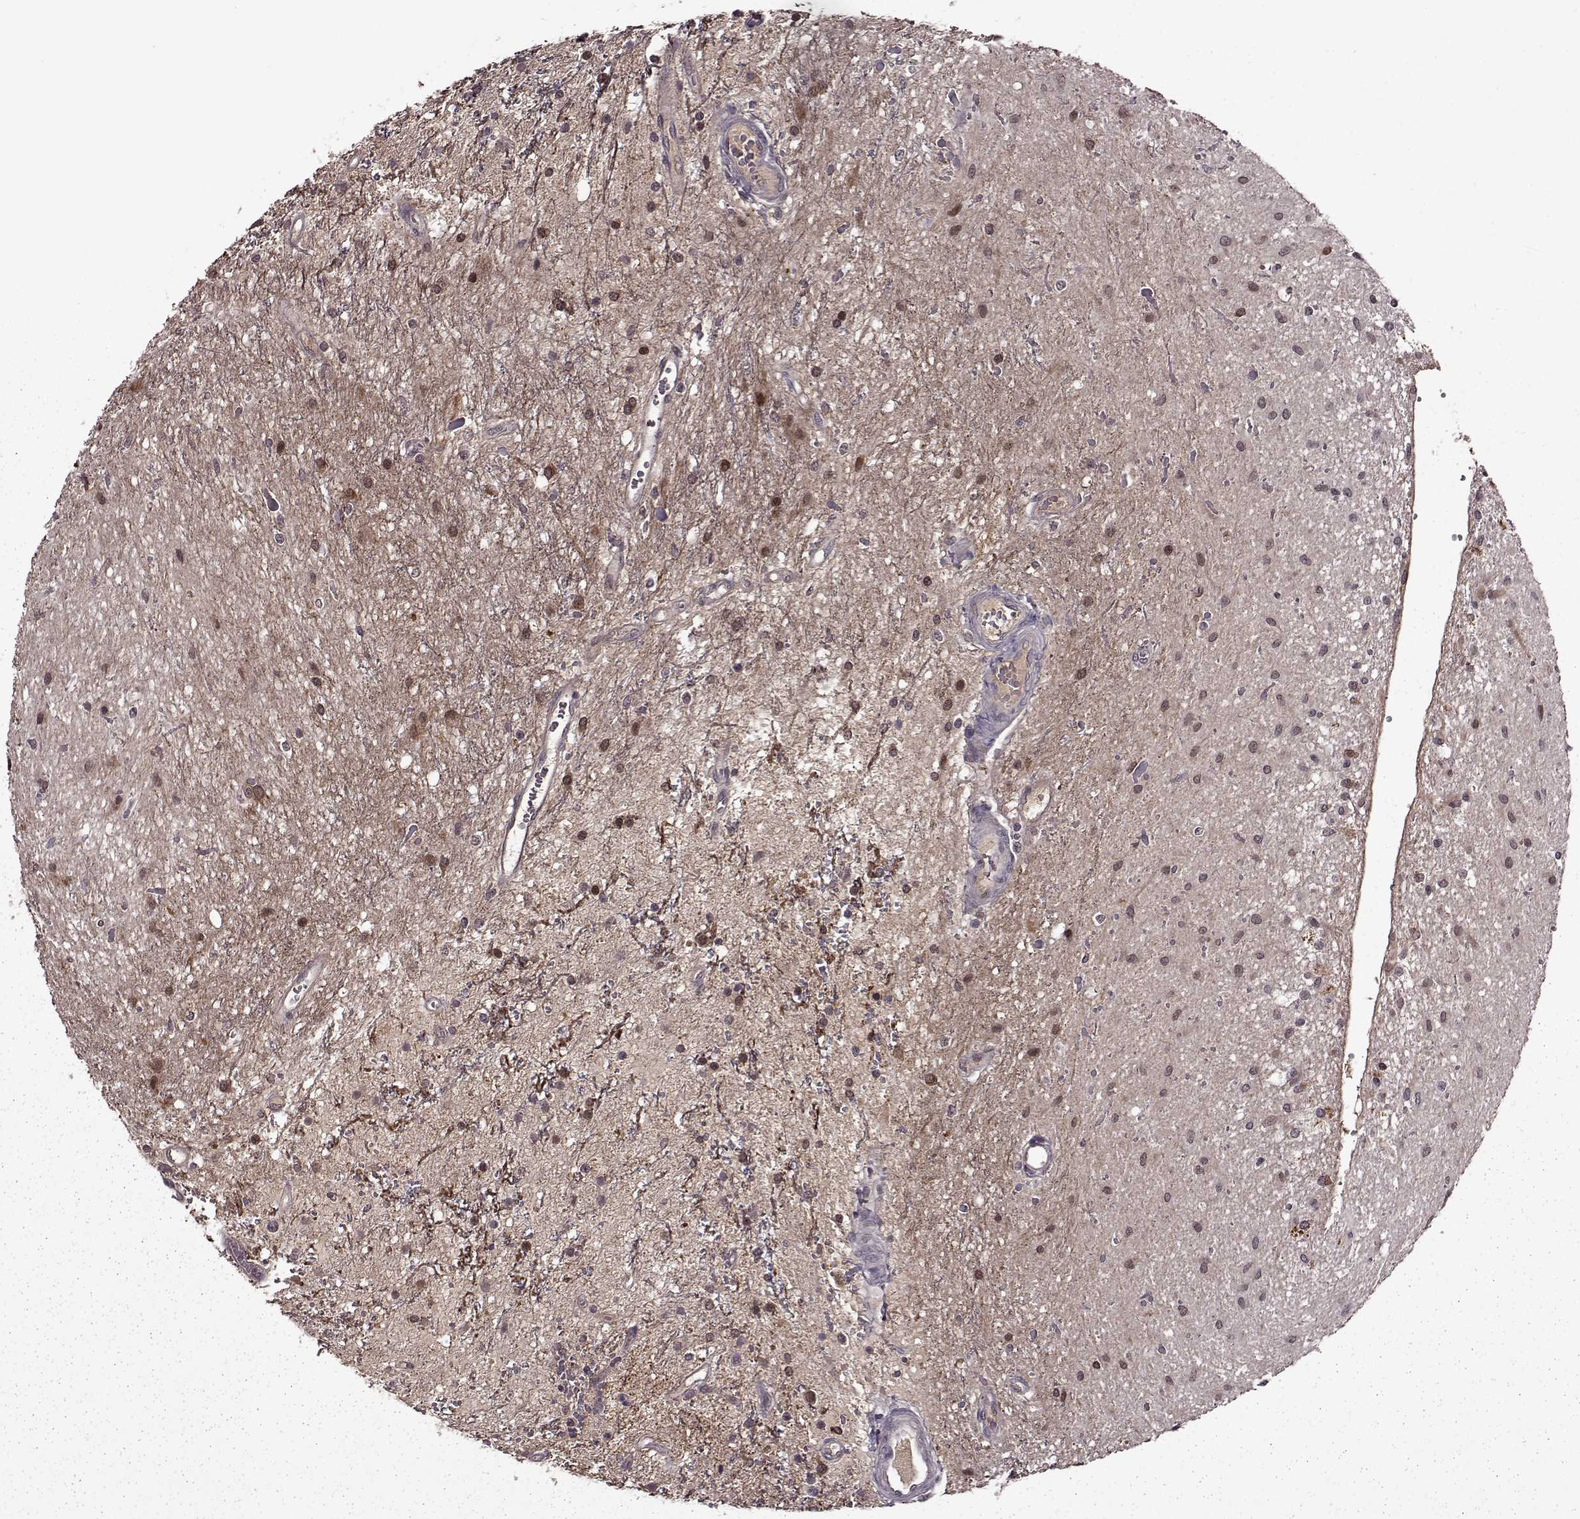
{"staining": {"intensity": "weak", "quantity": "25%-75%", "location": "cytoplasmic/membranous,nuclear"}, "tissue": "glioma", "cell_type": "Tumor cells", "image_type": "cancer", "snomed": [{"axis": "morphology", "description": "Glioma, malignant, Low grade"}, {"axis": "topography", "description": "Cerebellum"}], "caption": "A brown stain highlights weak cytoplasmic/membranous and nuclear expression of a protein in malignant low-grade glioma tumor cells. (Stains: DAB (3,3'-diaminobenzidine) in brown, nuclei in blue, Microscopy: brightfield microscopy at high magnification).", "gene": "MAIP1", "patient": {"sex": "female", "age": 14}}